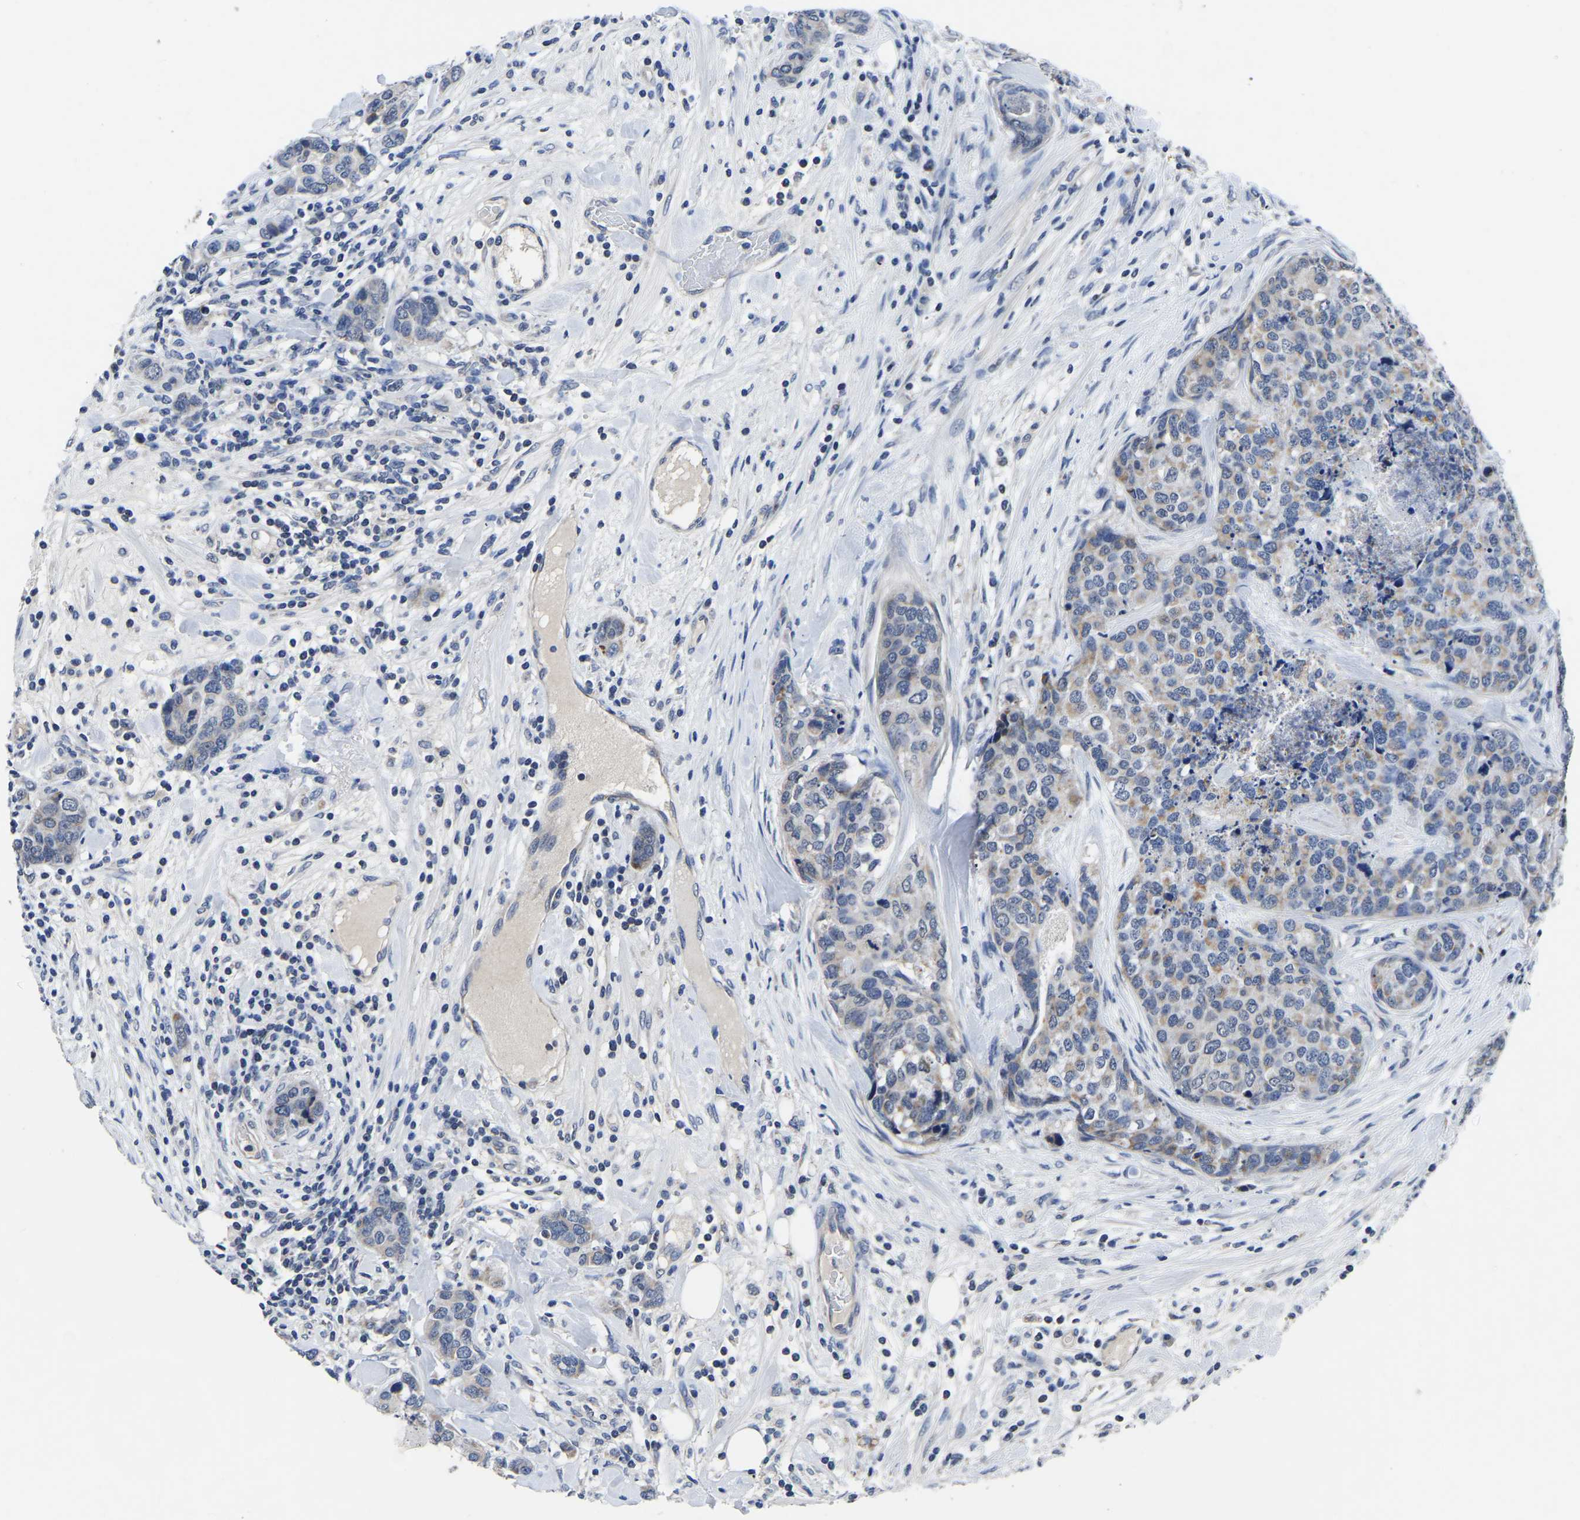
{"staining": {"intensity": "moderate", "quantity": "25%-75%", "location": "cytoplasmic/membranous"}, "tissue": "breast cancer", "cell_type": "Tumor cells", "image_type": "cancer", "snomed": [{"axis": "morphology", "description": "Lobular carcinoma"}, {"axis": "topography", "description": "Breast"}], "caption": "A medium amount of moderate cytoplasmic/membranous staining is present in about 25%-75% of tumor cells in breast cancer tissue. The protein of interest is stained brown, and the nuclei are stained in blue (DAB IHC with brightfield microscopy, high magnification).", "gene": "FGD5", "patient": {"sex": "female", "age": 59}}